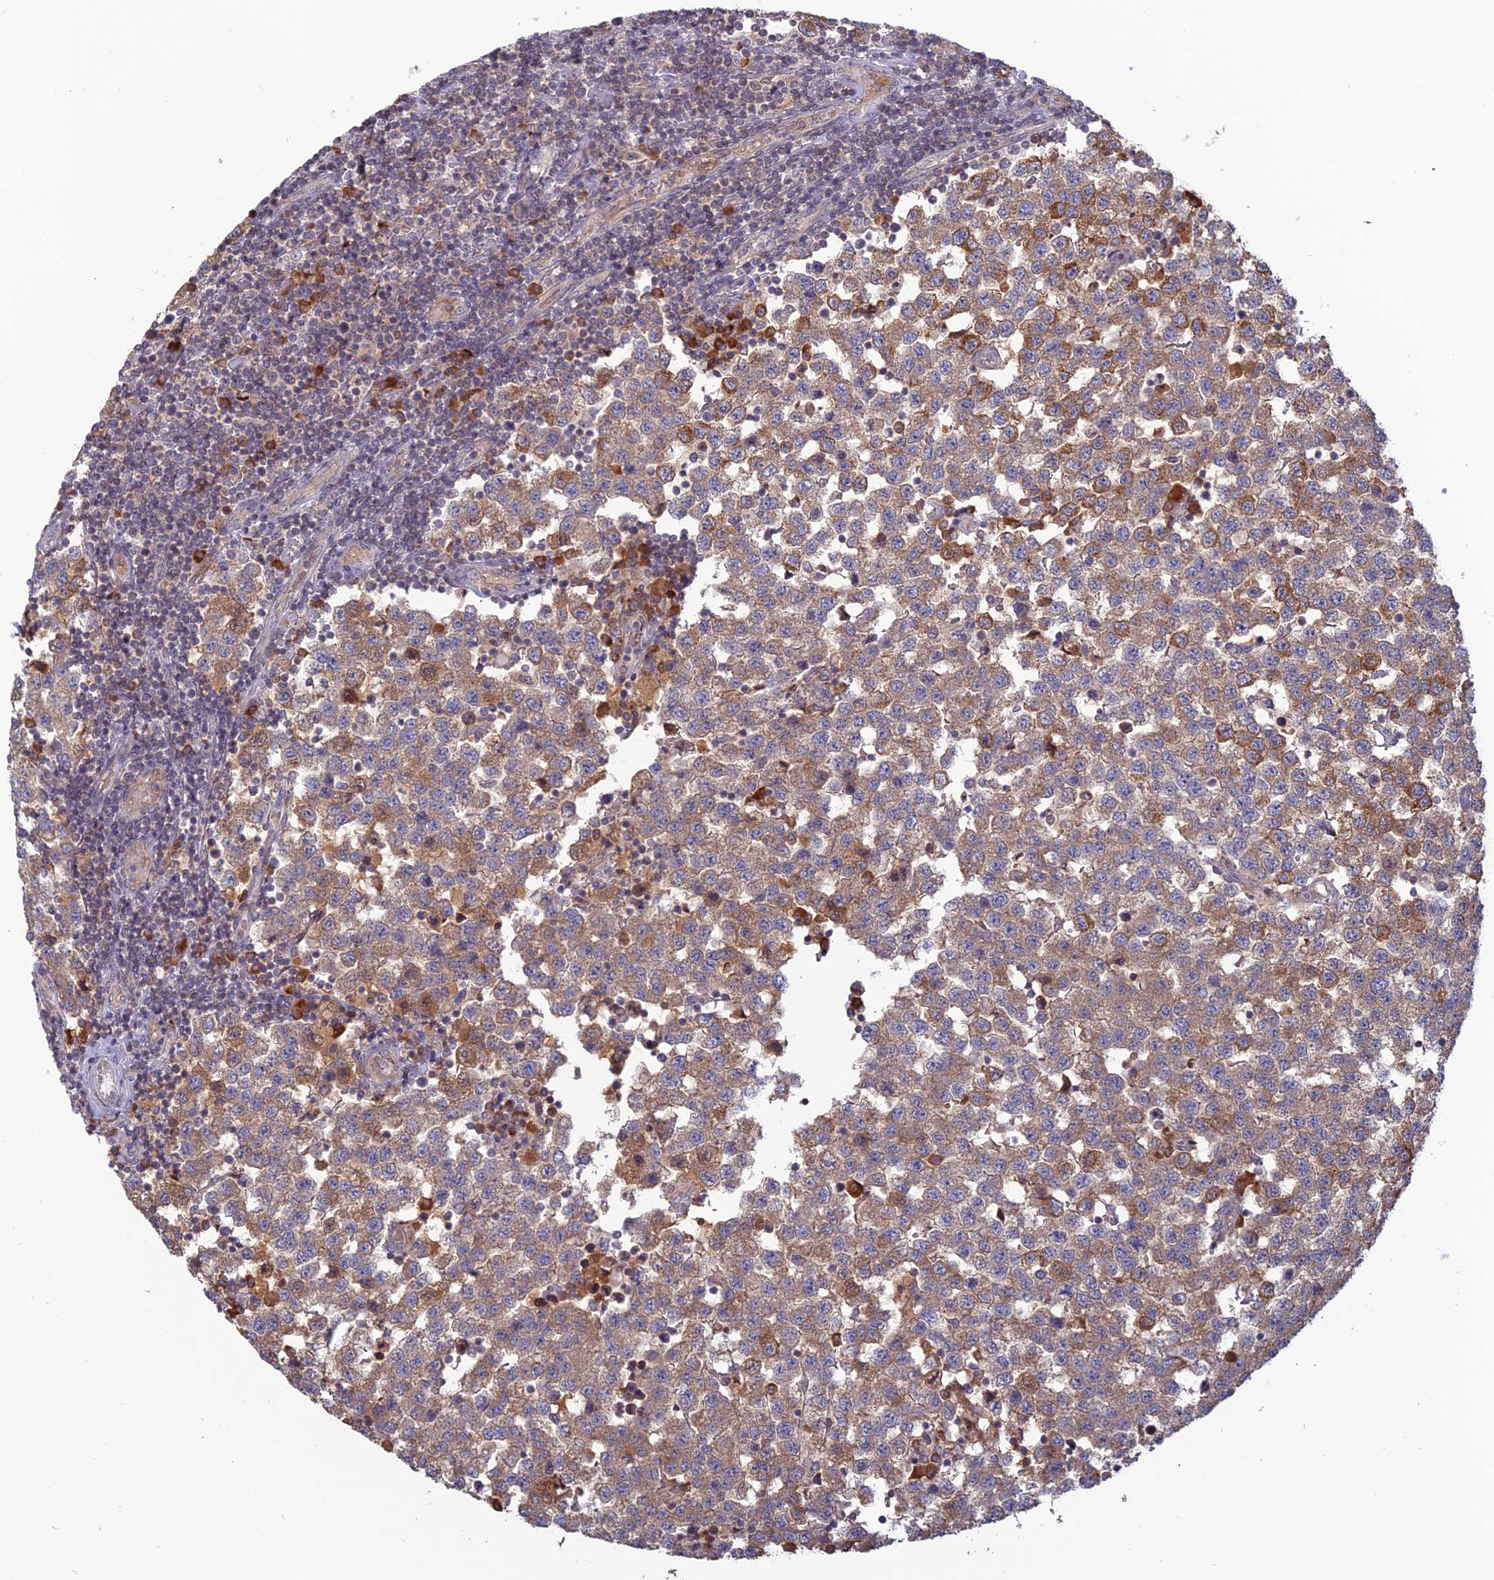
{"staining": {"intensity": "moderate", "quantity": ">75%", "location": "cytoplasmic/membranous"}, "tissue": "testis cancer", "cell_type": "Tumor cells", "image_type": "cancer", "snomed": [{"axis": "morphology", "description": "Seminoma, NOS"}, {"axis": "topography", "description": "Testis"}], "caption": "Immunohistochemistry (IHC) histopathology image of human seminoma (testis) stained for a protein (brown), which exhibits medium levels of moderate cytoplasmic/membranous positivity in about >75% of tumor cells.", "gene": "TMEM208", "patient": {"sex": "male", "age": 34}}